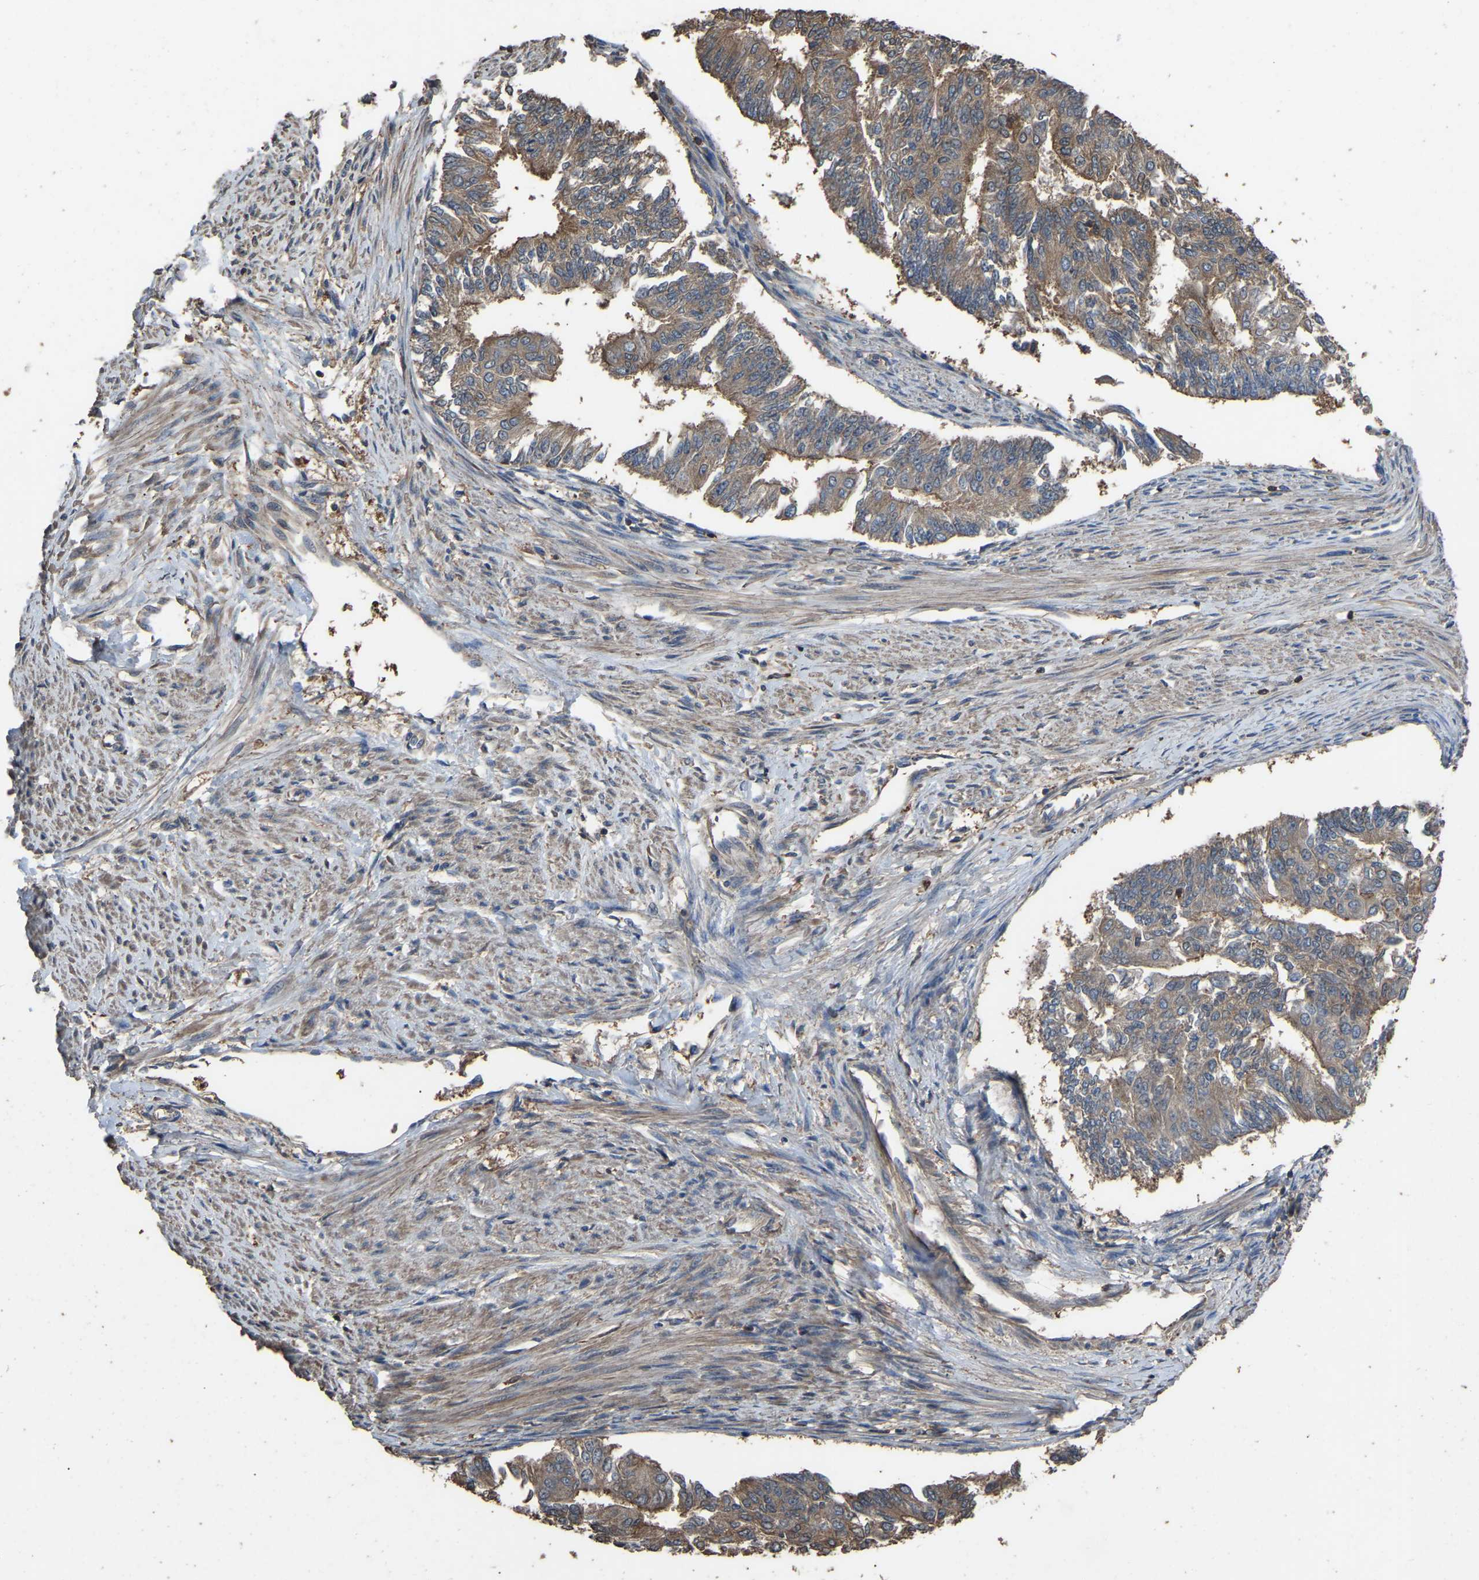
{"staining": {"intensity": "moderate", "quantity": ">75%", "location": "cytoplasmic/membranous"}, "tissue": "endometrial cancer", "cell_type": "Tumor cells", "image_type": "cancer", "snomed": [{"axis": "morphology", "description": "Adenocarcinoma, NOS"}, {"axis": "topography", "description": "Endometrium"}], "caption": "Immunohistochemical staining of adenocarcinoma (endometrial) shows medium levels of moderate cytoplasmic/membranous protein staining in approximately >75% of tumor cells.", "gene": "FHIT", "patient": {"sex": "female", "age": 32}}